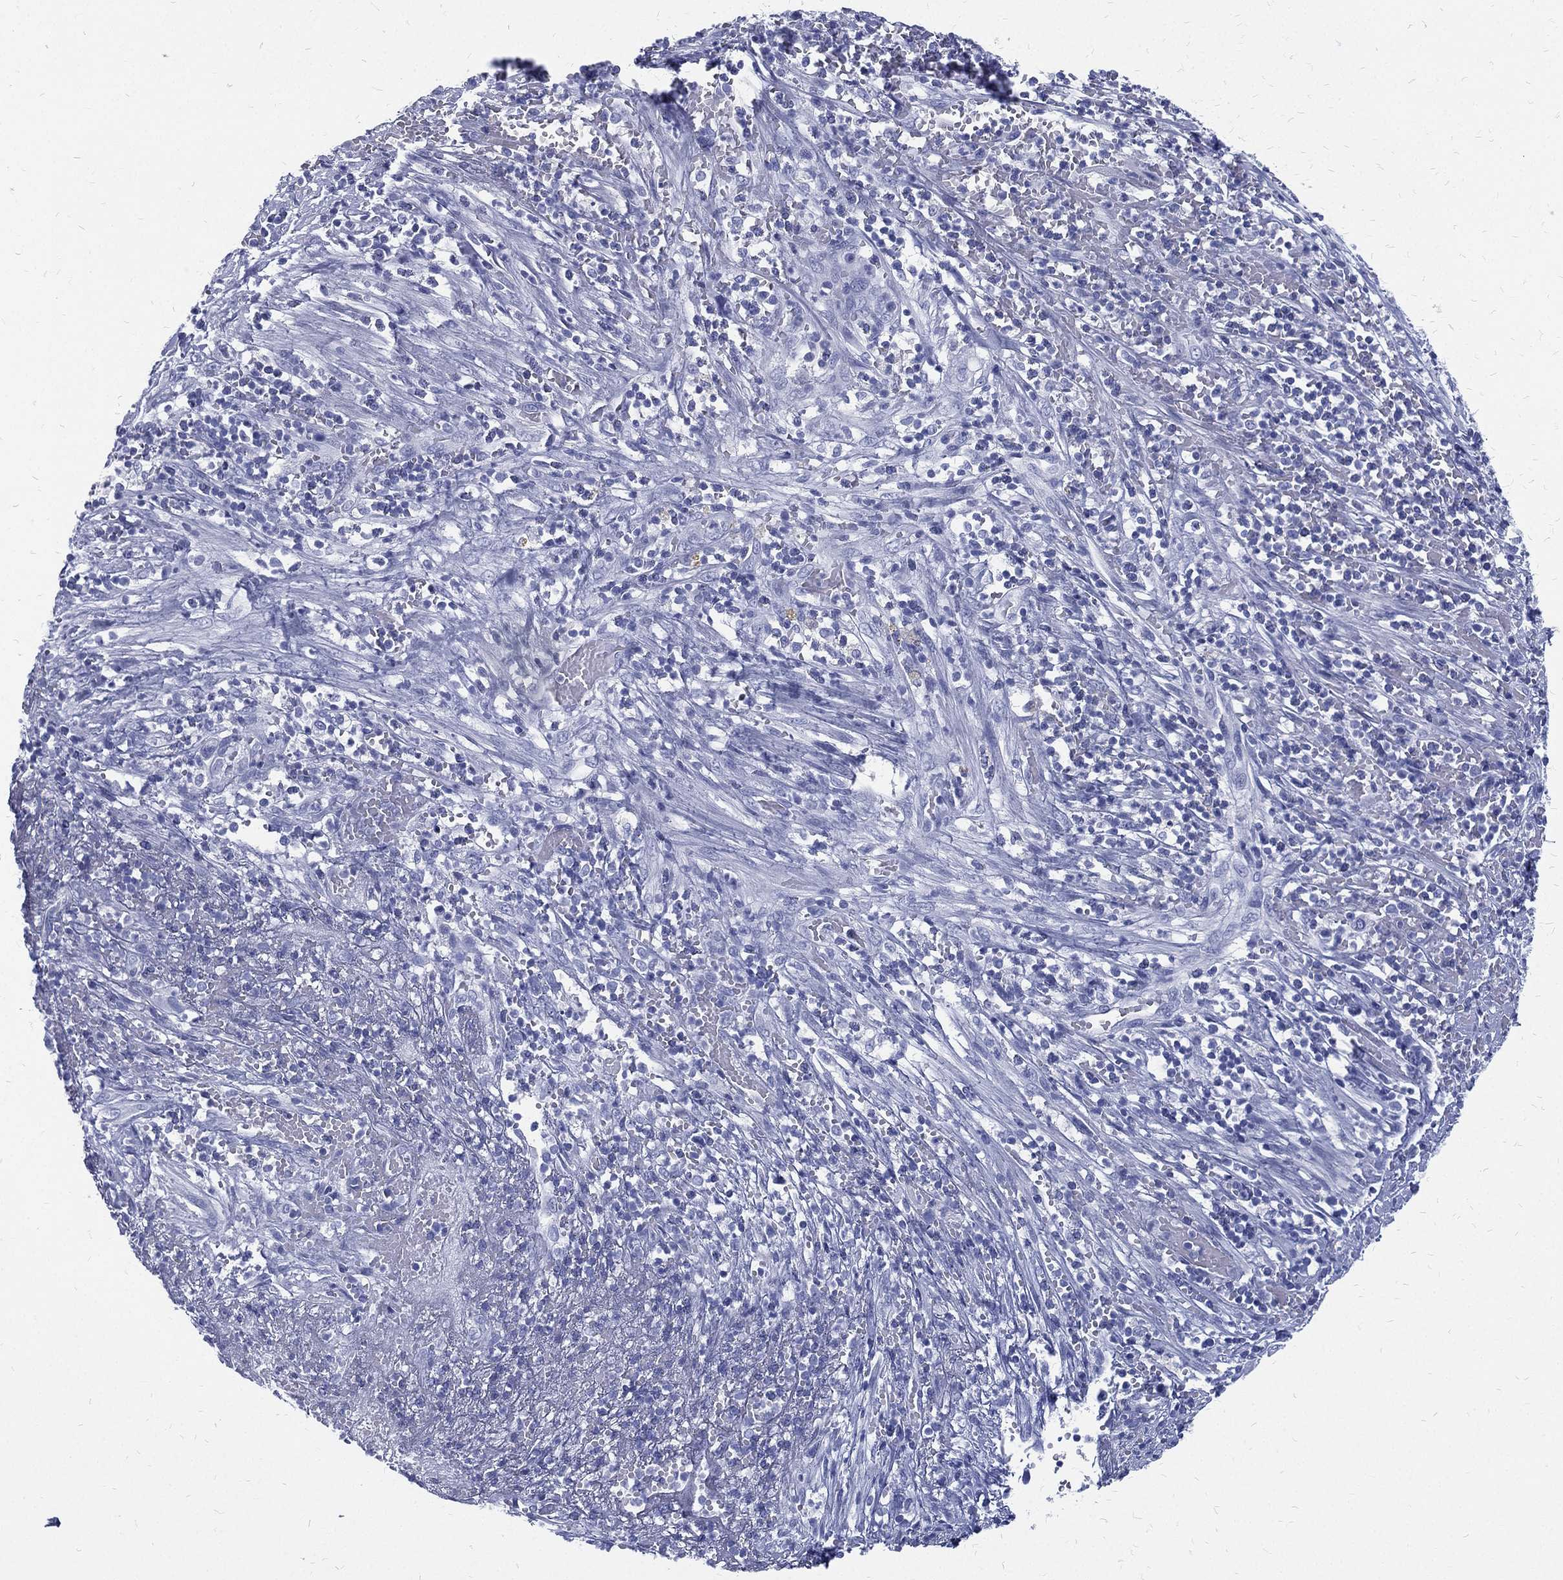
{"staining": {"intensity": "negative", "quantity": "none", "location": "none"}, "tissue": "cervical cancer", "cell_type": "Tumor cells", "image_type": "cancer", "snomed": [{"axis": "morphology", "description": "Squamous cell carcinoma, NOS"}, {"axis": "topography", "description": "Cervix"}], "caption": "The micrograph reveals no staining of tumor cells in squamous cell carcinoma (cervical). The staining was performed using DAB (3,3'-diaminobenzidine) to visualize the protein expression in brown, while the nuclei were stained in blue with hematoxylin (Magnification: 20x).", "gene": "RSPH4A", "patient": {"sex": "female", "age": 70}}